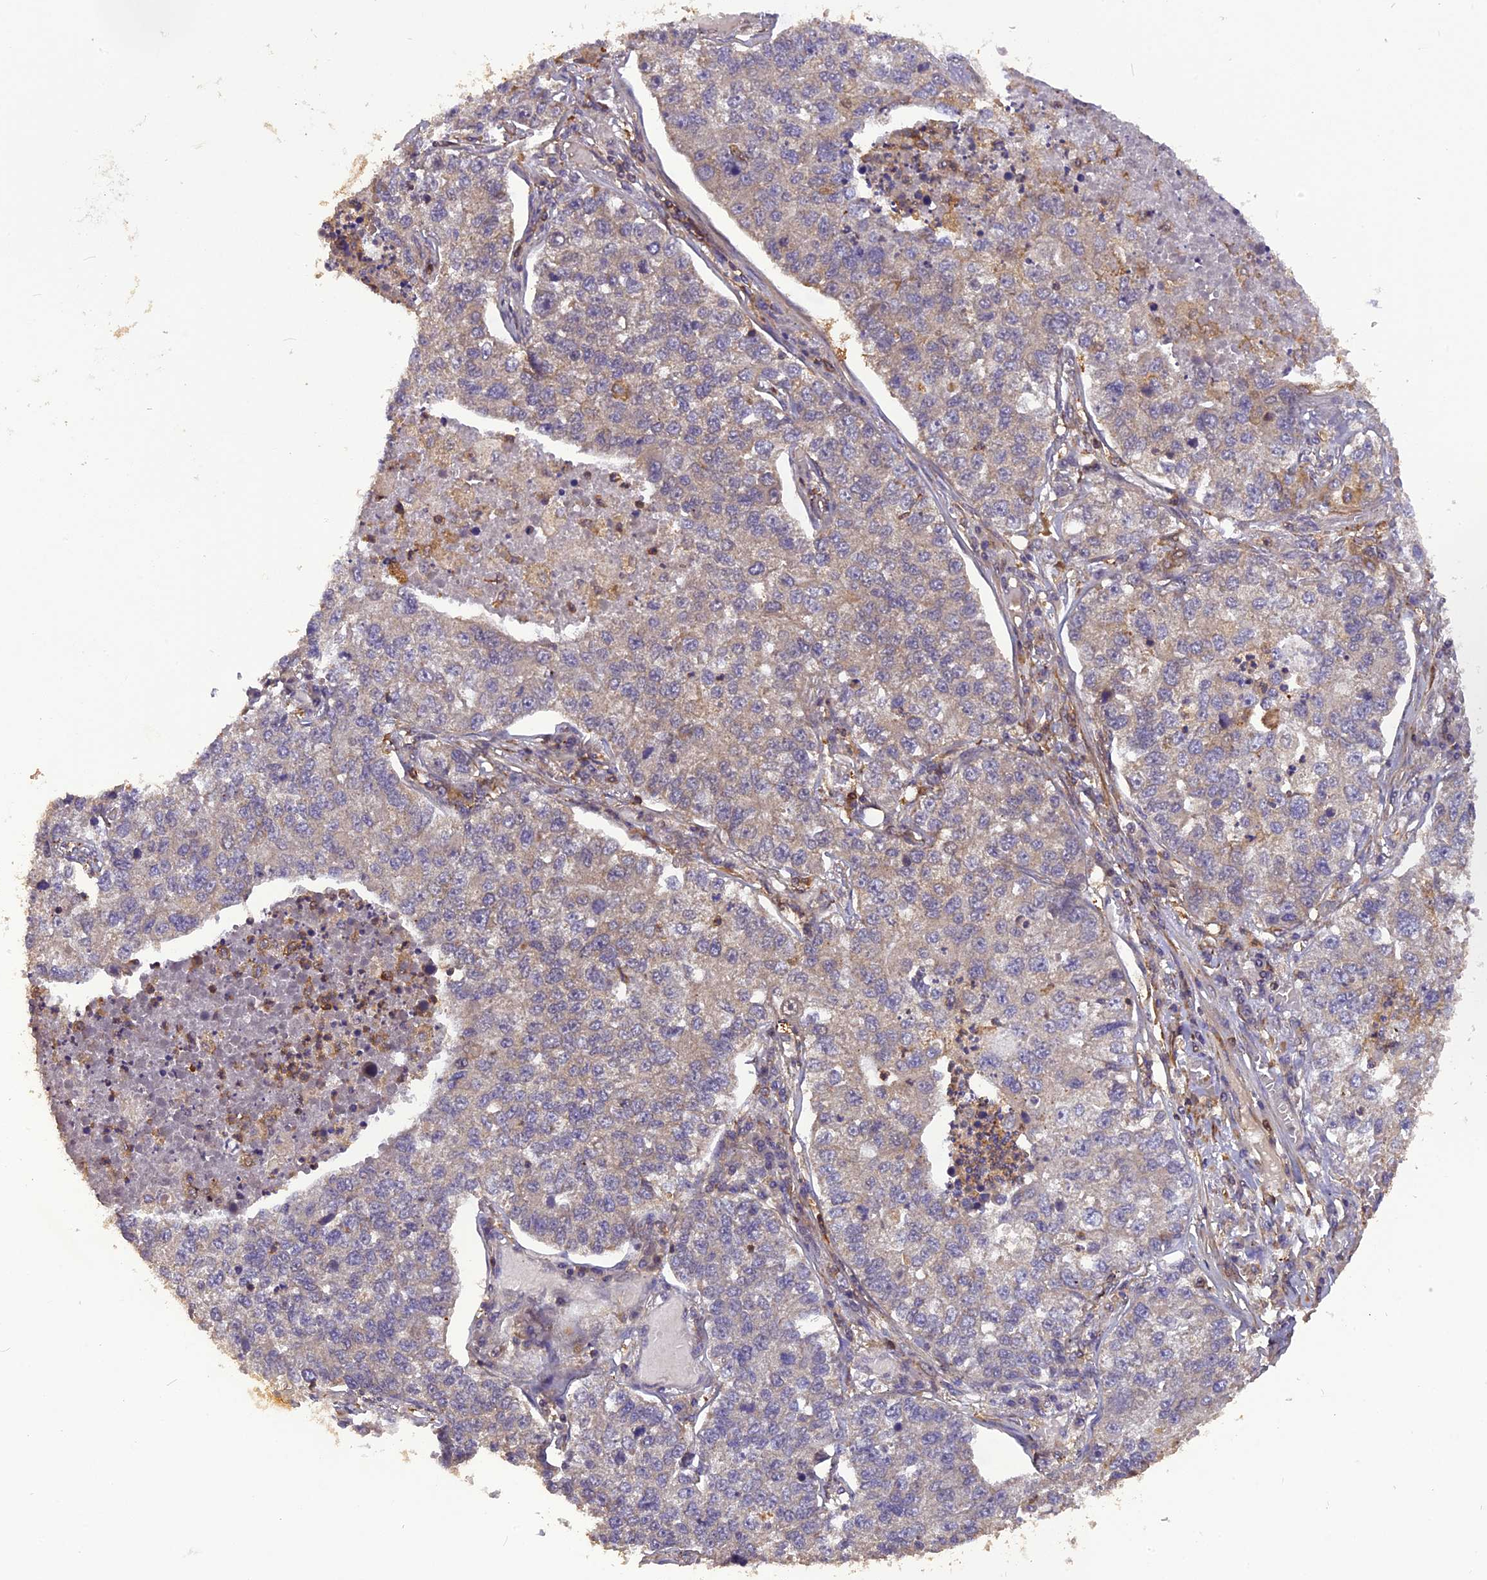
{"staining": {"intensity": "negative", "quantity": "none", "location": "none"}, "tissue": "lung cancer", "cell_type": "Tumor cells", "image_type": "cancer", "snomed": [{"axis": "morphology", "description": "Adenocarcinoma, NOS"}, {"axis": "topography", "description": "Lung"}], "caption": "Histopathology image shows no protein expression in tumor cells of lung cancer tissue.", "gene": "STOML1", "patient": {"sex": "male", "age": 49}}